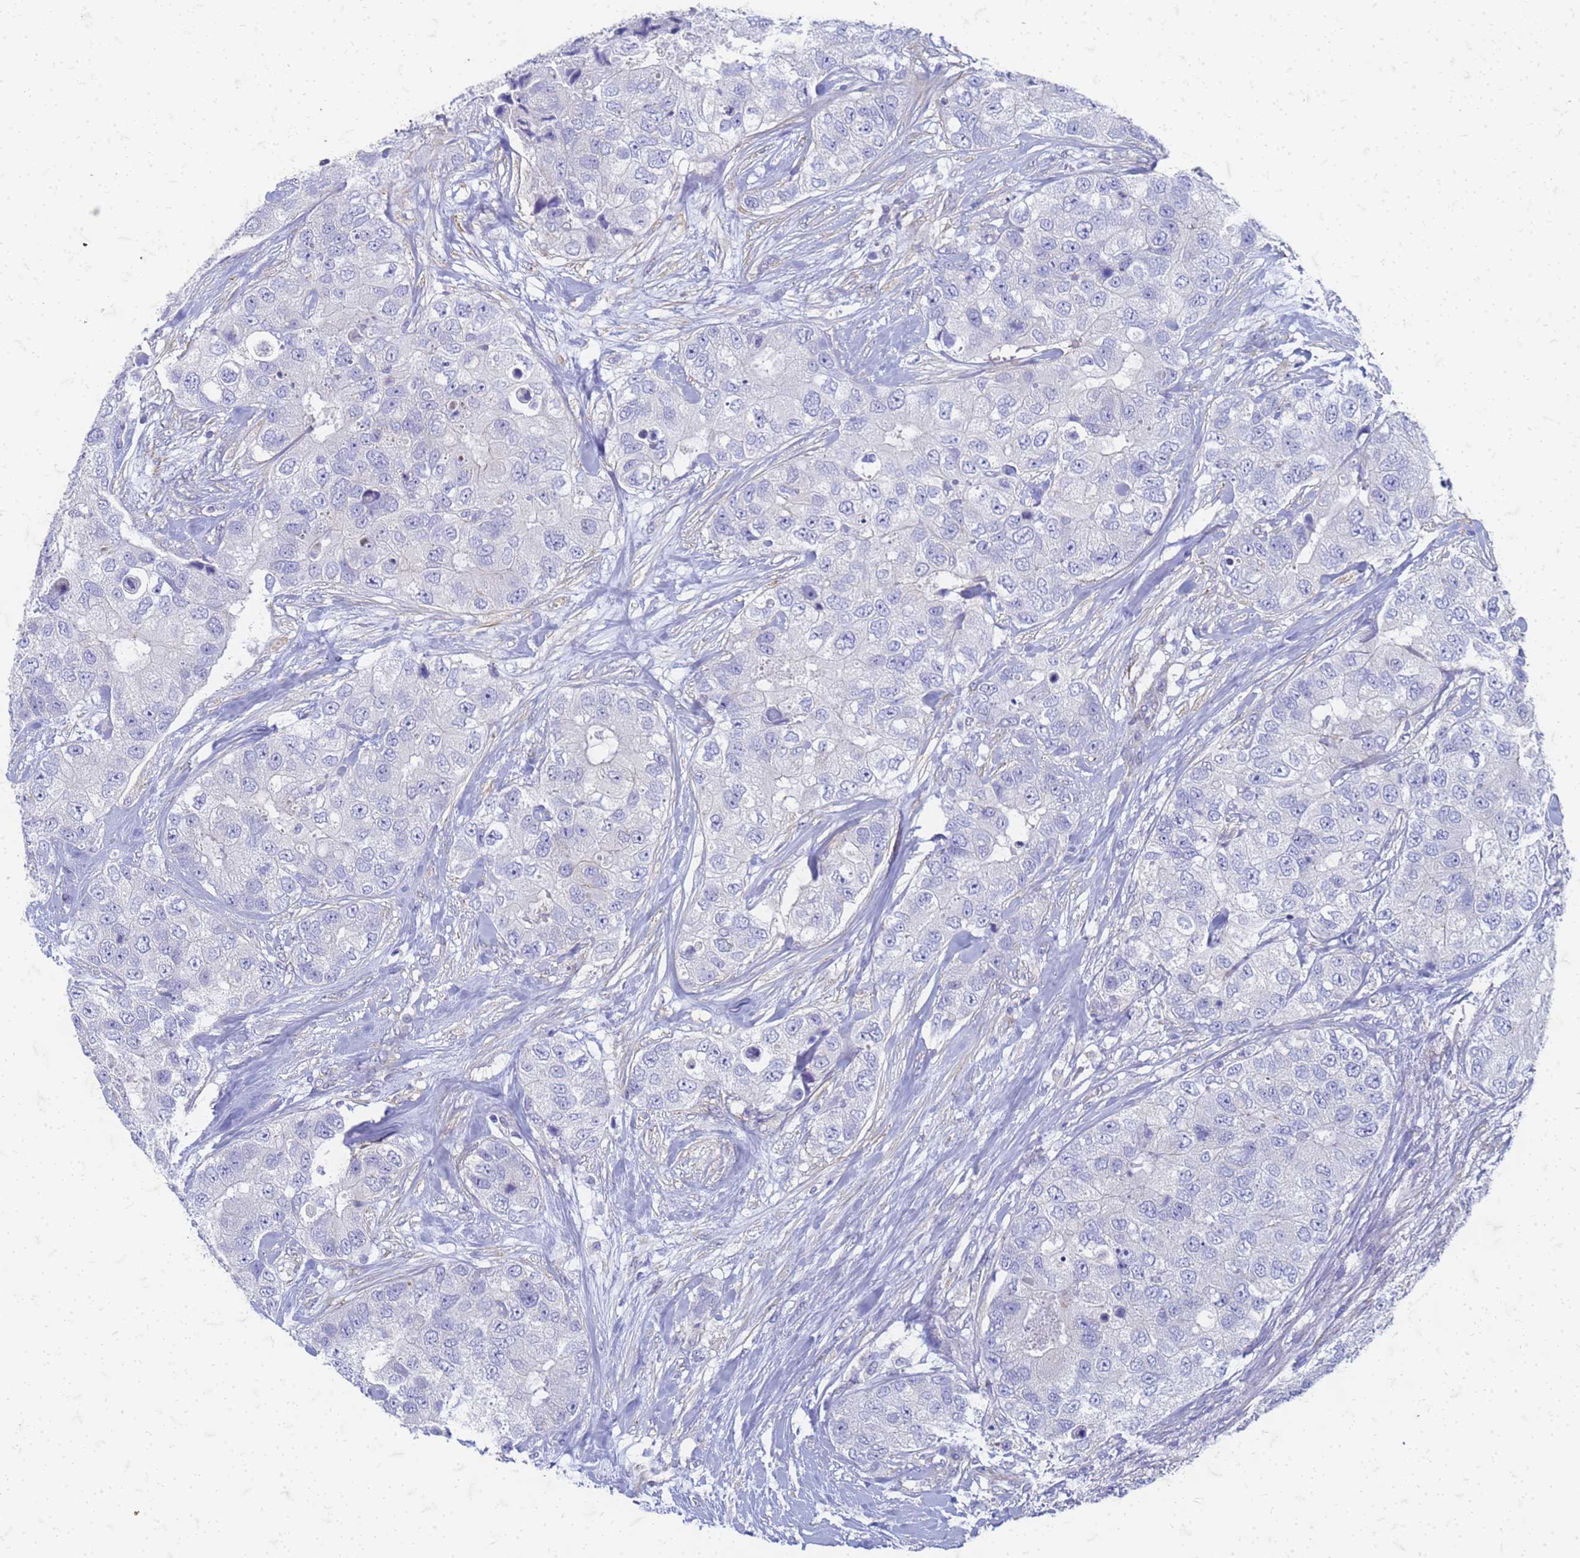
{"staining": {"intensity": "negative", "quantity": "none", "location": "none"}, "tissue": "breast cancer", "cell_type": "Tumor cells", "image_type": "cancer", "snomed": [{"axis": "morphology", "description": "Duct carcinoma"}, {"axis": "topography", "description": "Breast"}], "caption": "Tumor cells are negative for protein expression in human breast cancer. Brightfield microscopy of immunohistochemistry stained with DAB (3,3'-diaminobenzidine) (brown) and hematoxylin (blue), captured at high magnification.", "gene": "TRIM64B", "patient": {"sex": "female", "age": 62}}